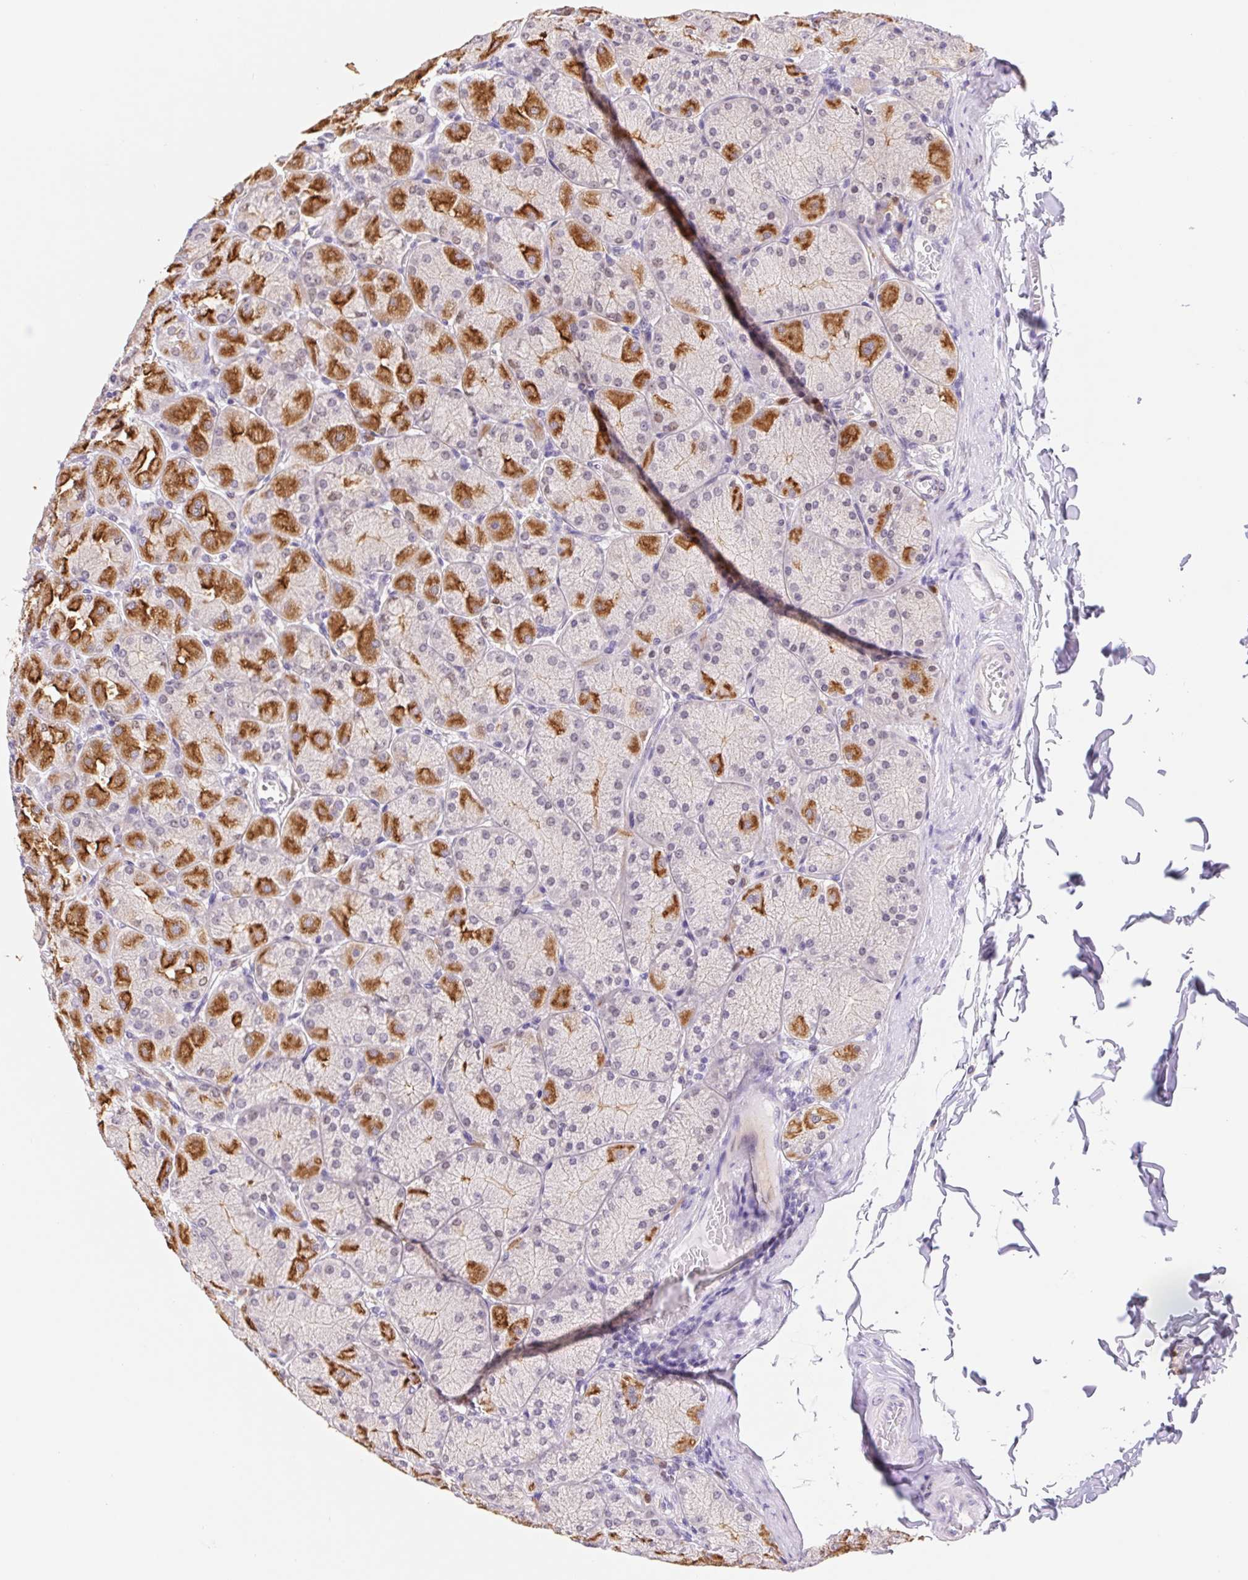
{"staining": {"intensity": "strong", "quantity": "25%-75%", "location": "cytoplasmic/membranous,nuclear"}, "tissue": "stomach", "cell_type": "Glandular cells", "image_type": "normal", "snomed": [{"axis": "morphology", "description": "Normal tissue, NOS"}, {"axis": "topography", "description": "Stomach, upper"}], "caption": "The immunohistochemical stain shows strong cytoplasmic/membranous,nuclear positivity in glandular cells of benign stomach. Immunohistochemistry (ihc) stains the protein in brown and the nuclei are stained blue.", "gene": "L3MBTL4", "patient": {"sex": "female", "age": 56}}